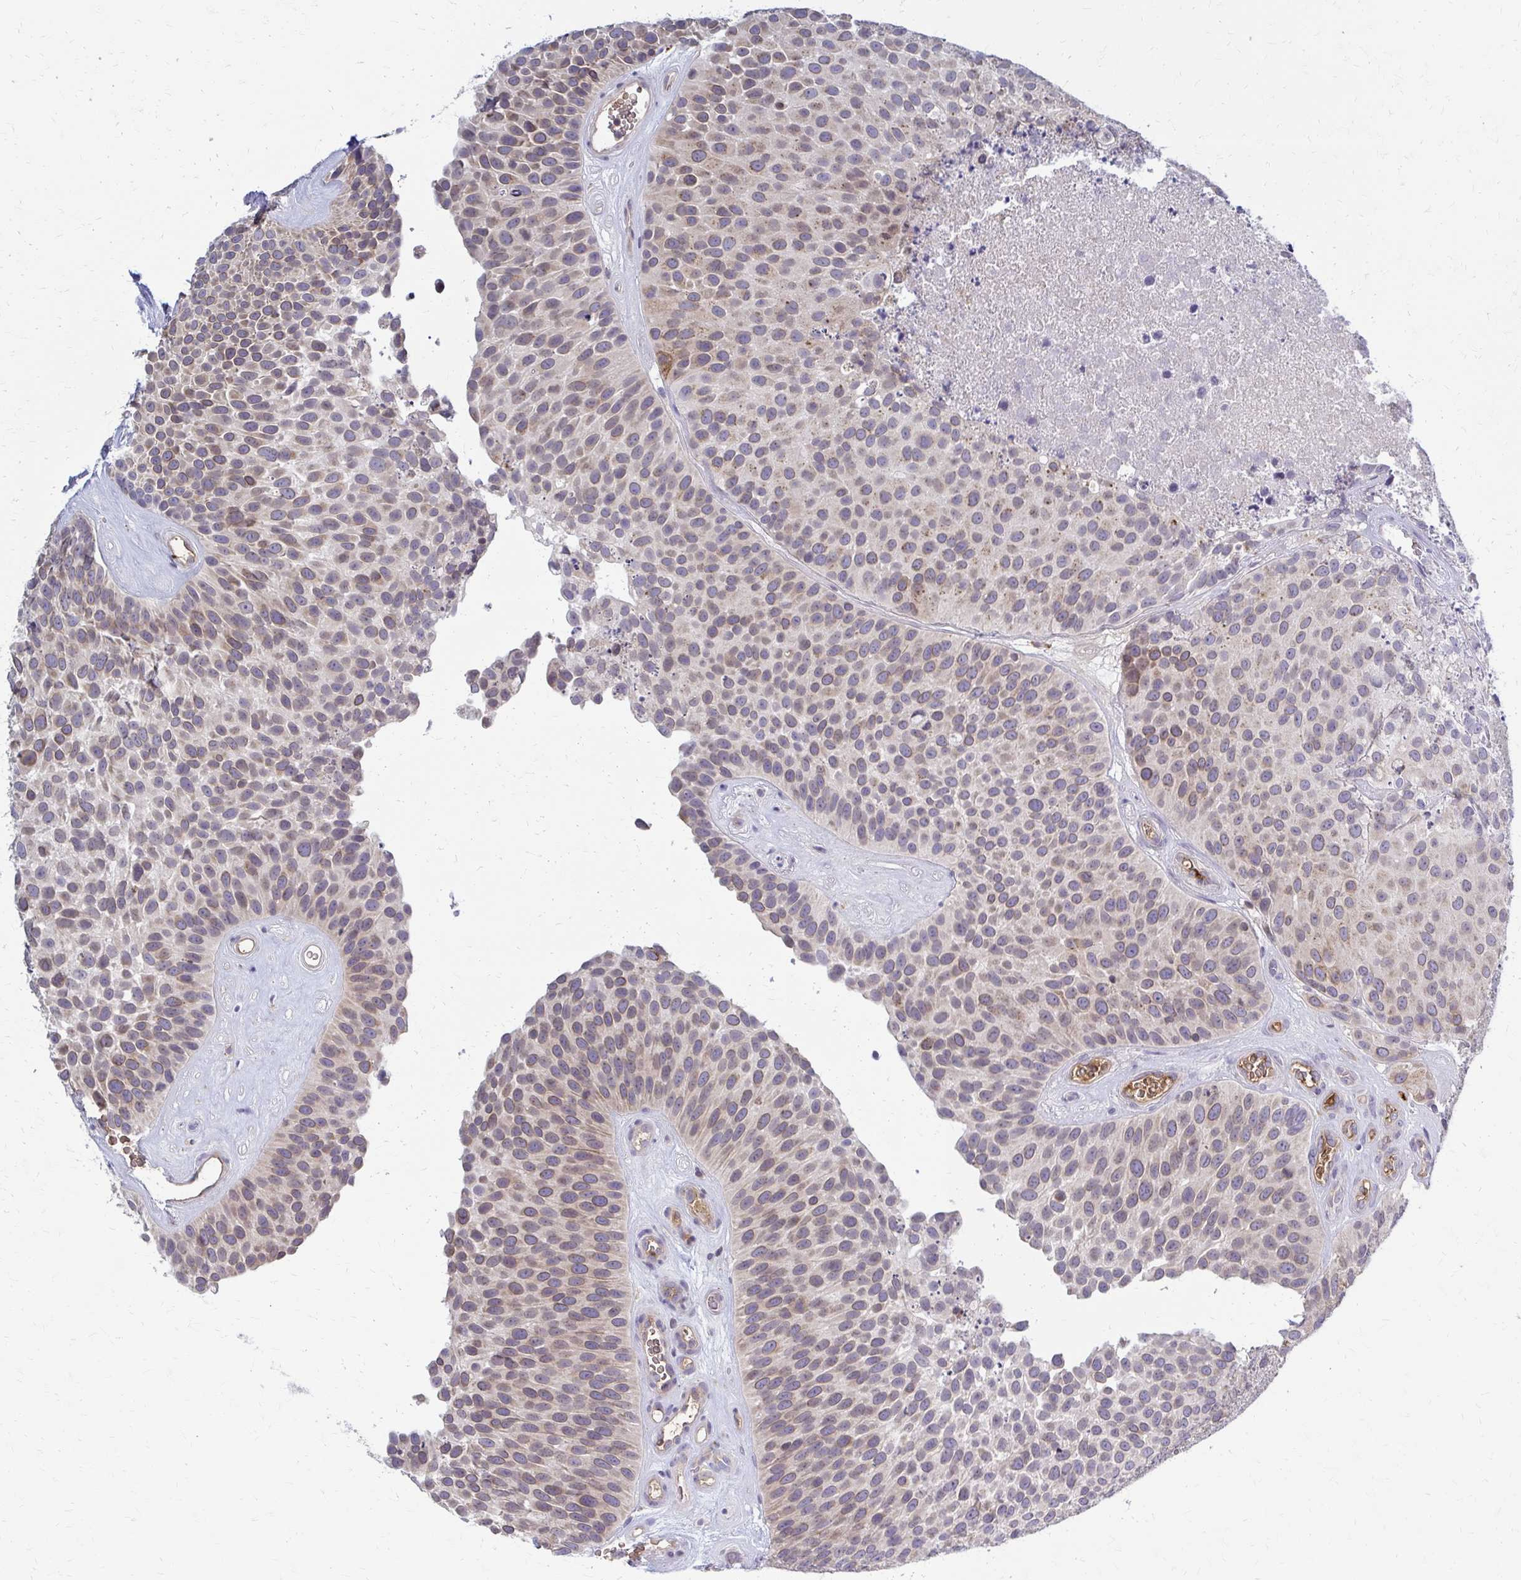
{"staining": {"intensity": "weak", "quantity": "25%-75%", "location": "cytoplasmic/membranous"}, "tissue": "urothelial cancer", "cell_type": "Tumor cells", "image_type": "cancer", "snomed": [{"axis": "morphology", "description": "Urothelial carcinoma, Low grade"}, {"axis": "topography", "description": "Urinary bladder"}], "caption": "Immunohistochemical staining of human urothelial carcinoma (low-grade) demonstrates weak cytoplasmic/membranous protein positivity in about 25%-75% of tumor cells.", "gene": "MCRIP2", "patient": {"sex": "male", "age": 76}}